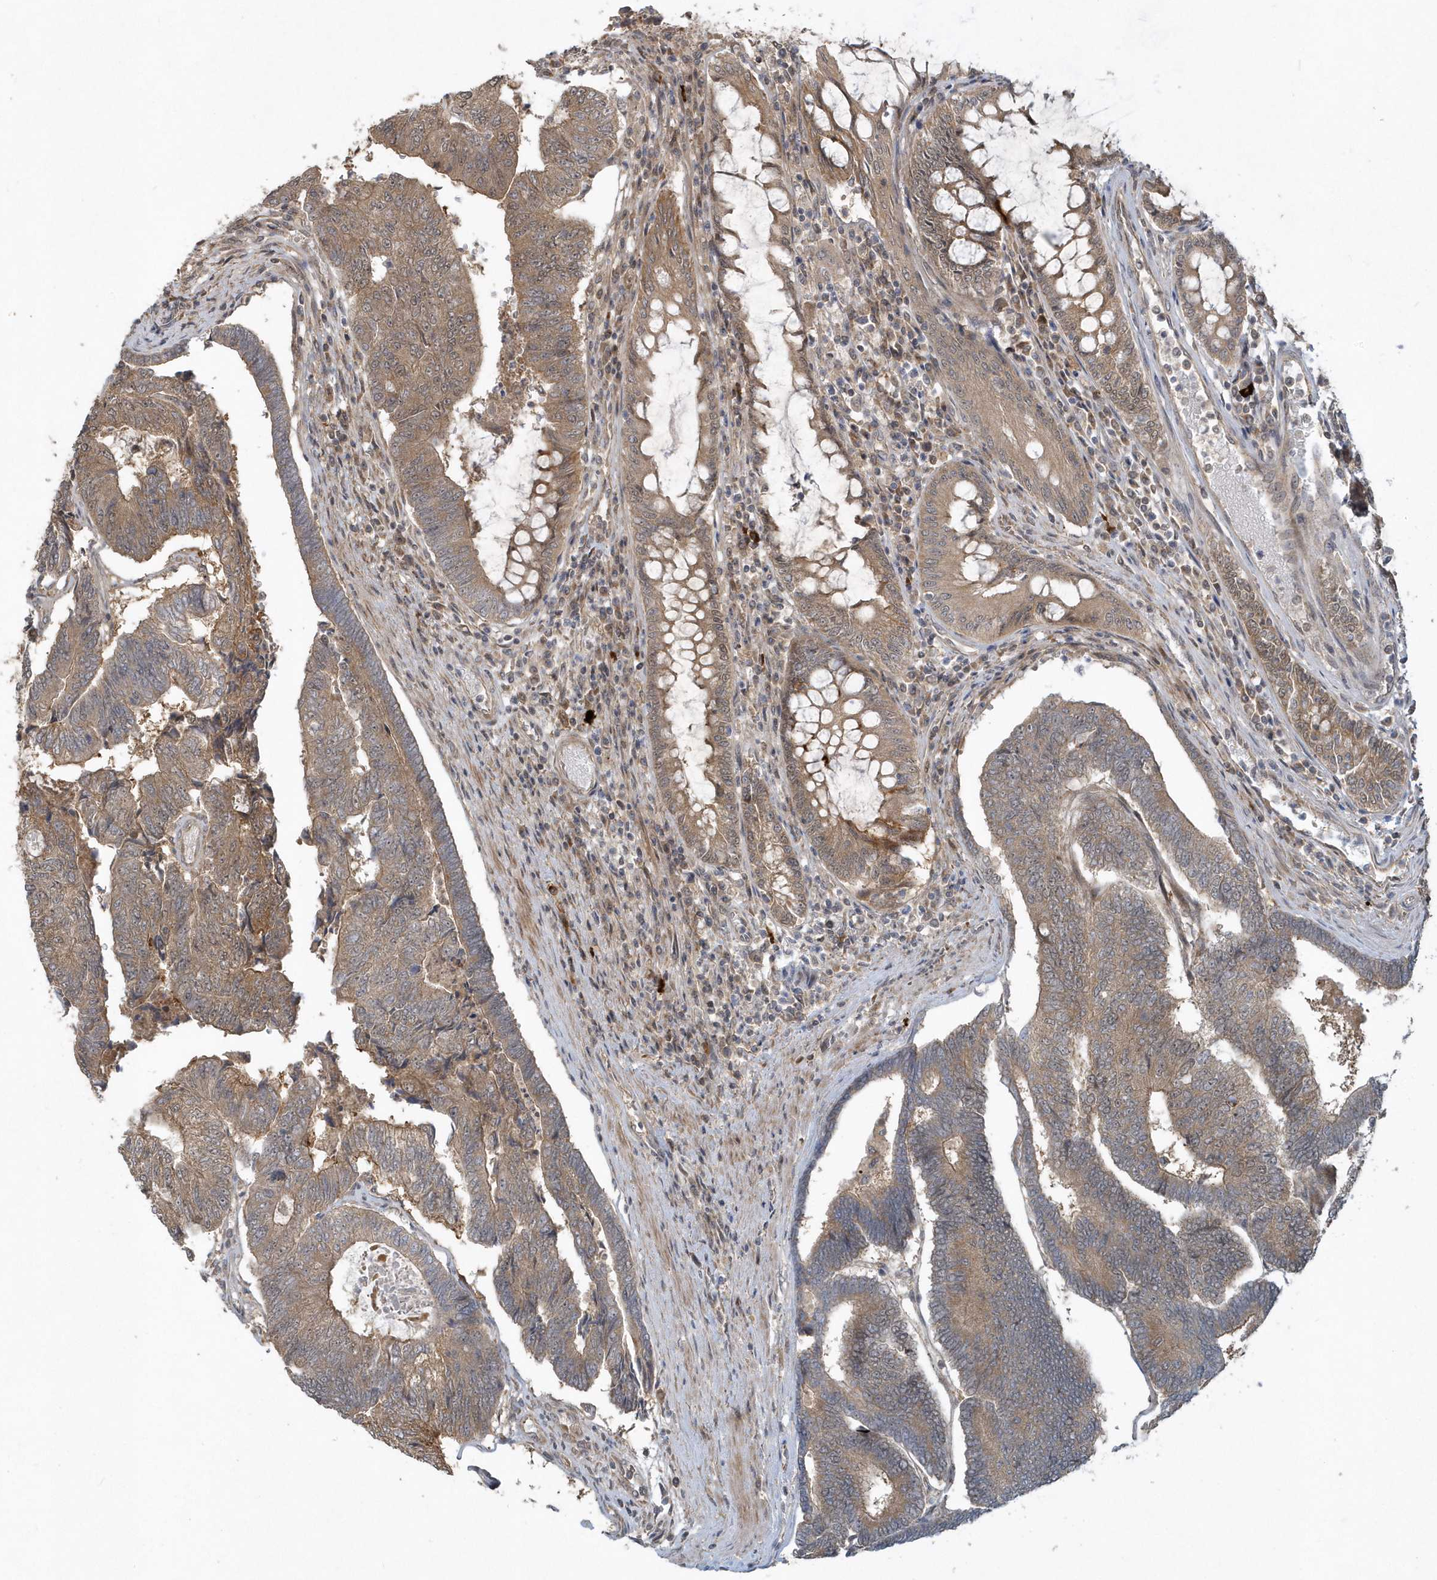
{"staining": {"intensity": "moderate", "quantity": ">75%", "location": "cytoplasmic/membranous"}, "tissue": "colorectal cancer", "cell_type": "Tumor cells", "image_type": "cancer", "snomed": [{"axis": "morphology", "description": "Adenocarcinoma, NOS"}, {"axis": "topography", "description": "Colon"}], "caption": "Immunohistochemical staining of colorectal cancer (adenocarcinoma) exhibits moderate cytoplasmic/membranous protein positivity in approximately >75% of tumor cells.", "gene": "THG1L", "patient": {"sex": "female", "age": 67}}